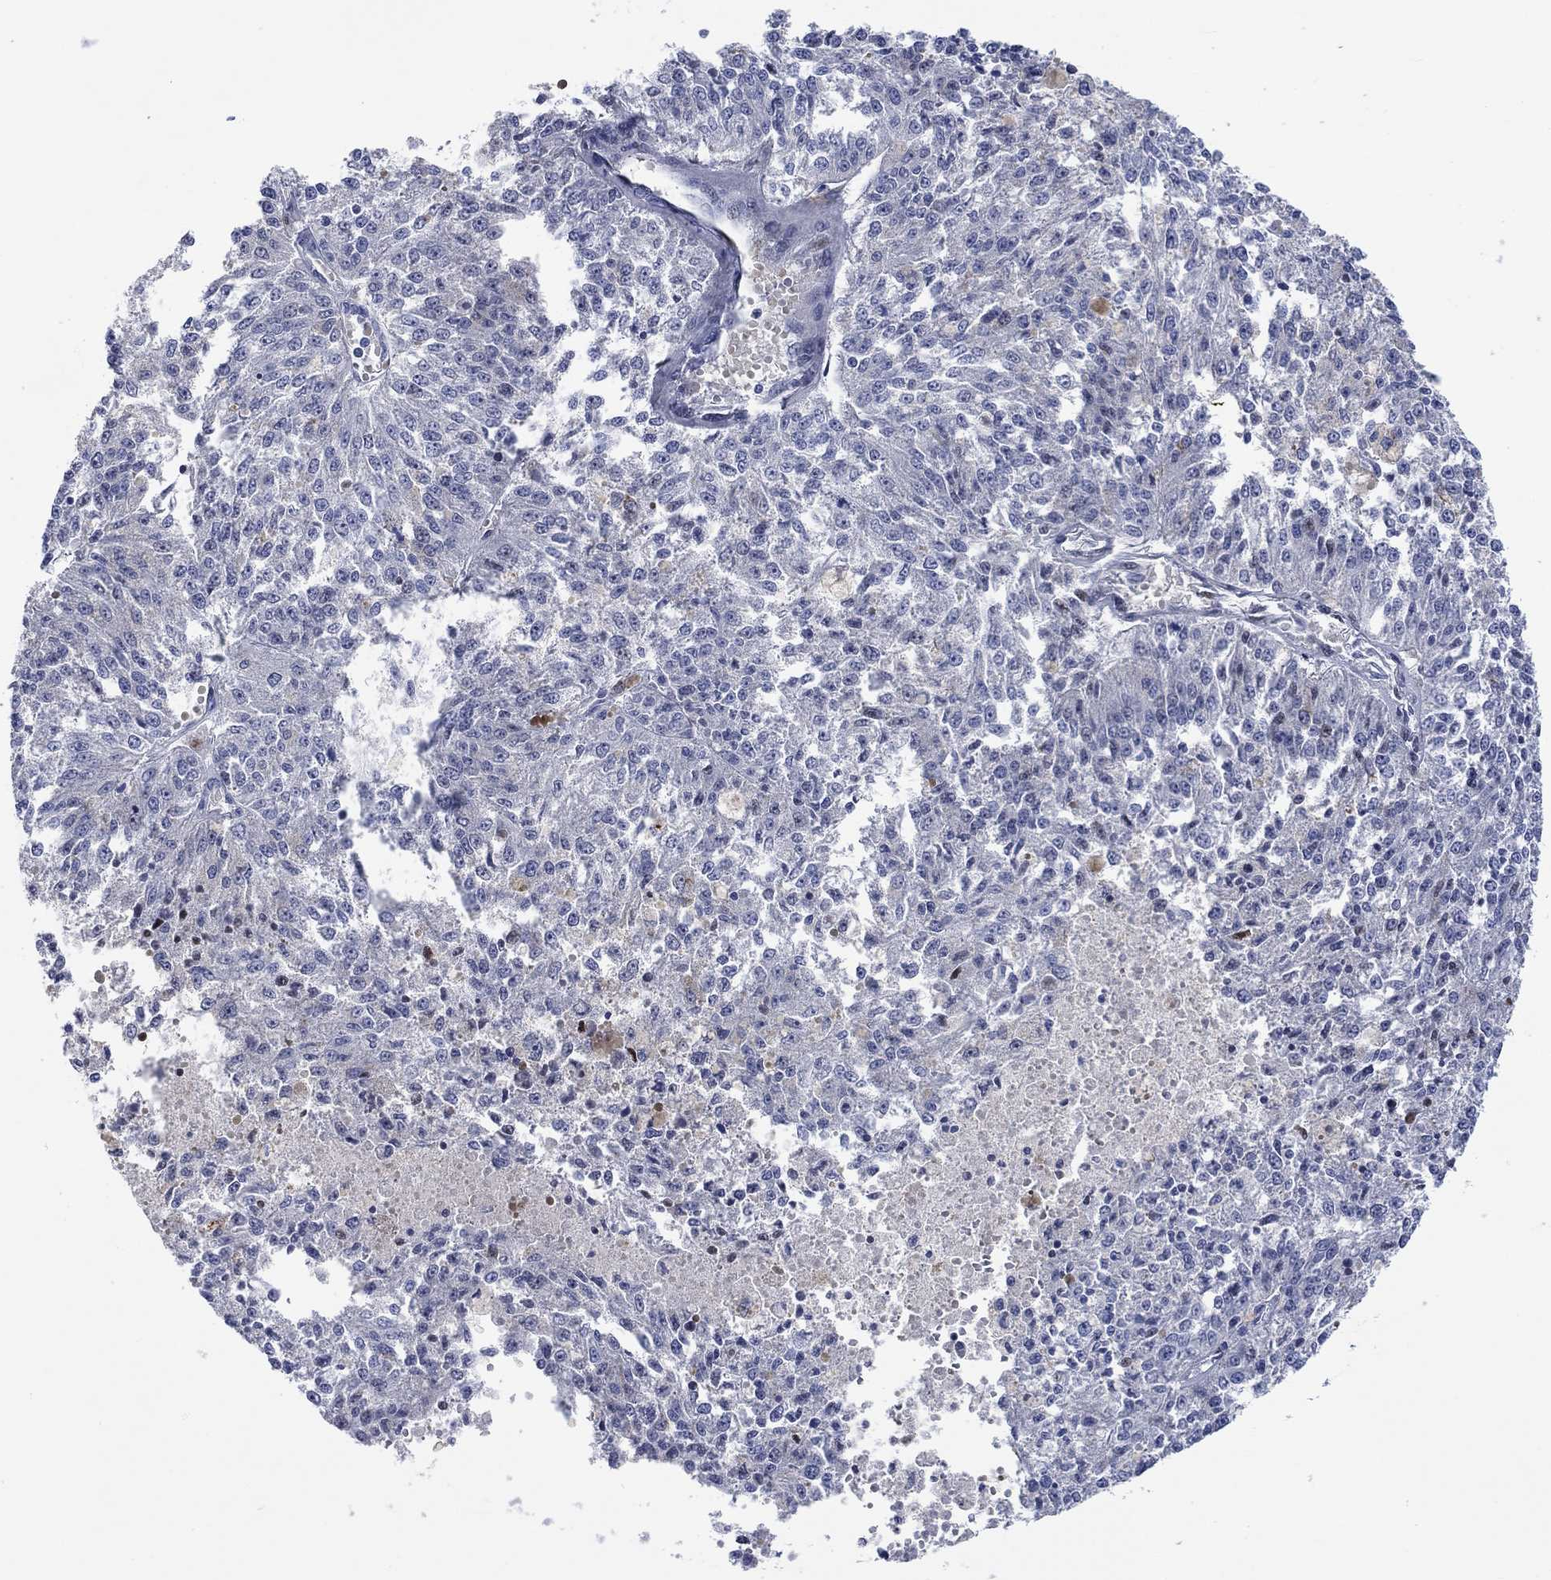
{"staining": {"intensity": "negative", "quantity": "none", "location": "none"}, "tissue": "melanoma", "cell_type": "Tumor cells", "image_type": "cancer", "snomed": [{"axis": "morphology", "description": "Malignant melanoma, Metastatic site"}, {"axis": "topography", "description": "Lymph node"}], "caption": "Immunohistochemical staining of melanoma shows no significant positivity in tumor cells.", "gene": "DLK1", "patient": {"sex": "female", "age": 64}}